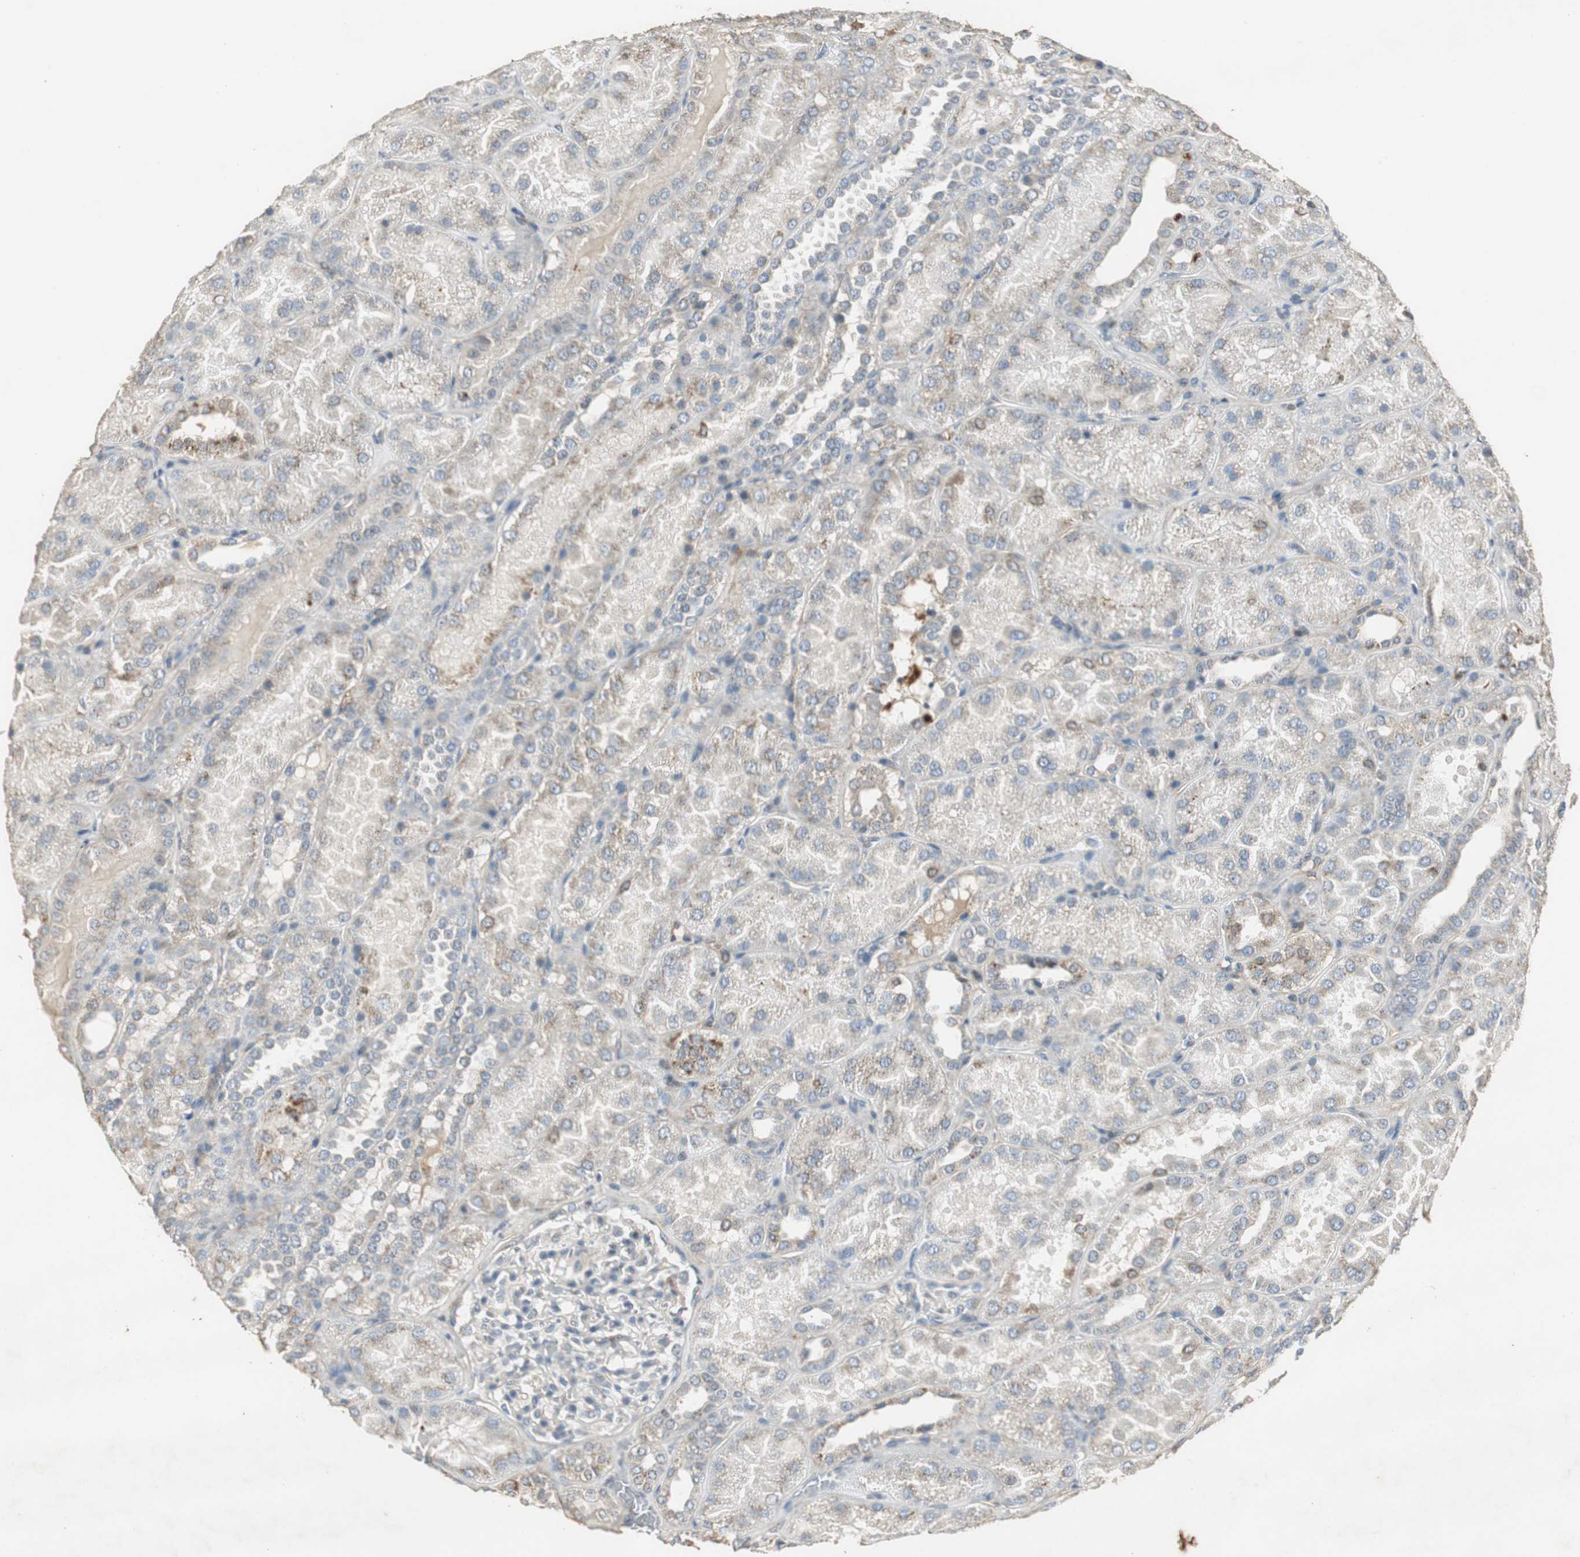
{"staining": {"intensity": "weak", "quantity": "<25%", "location": "cytoplasmic/membranous"}, "tissue": "kidney", "cell_type": "Cells in glomeruli", "image_type": "normal", "snomed": [{"axis": "morphology", "description": "Normal tissue, NOS"}, {"axis": "topography", "description": "Kidney"}], "caption": "A high-resolution histopathology image shows immunohistochemistry (IHC) staining of unremarkable kidney, which displays no significant expression in cells in glomeruli. (Immunohistochemistry (ihc), brightfield microscopy, high magnification).", "gene": "JTB", "patient": {"sex": "male", "age": 28}}